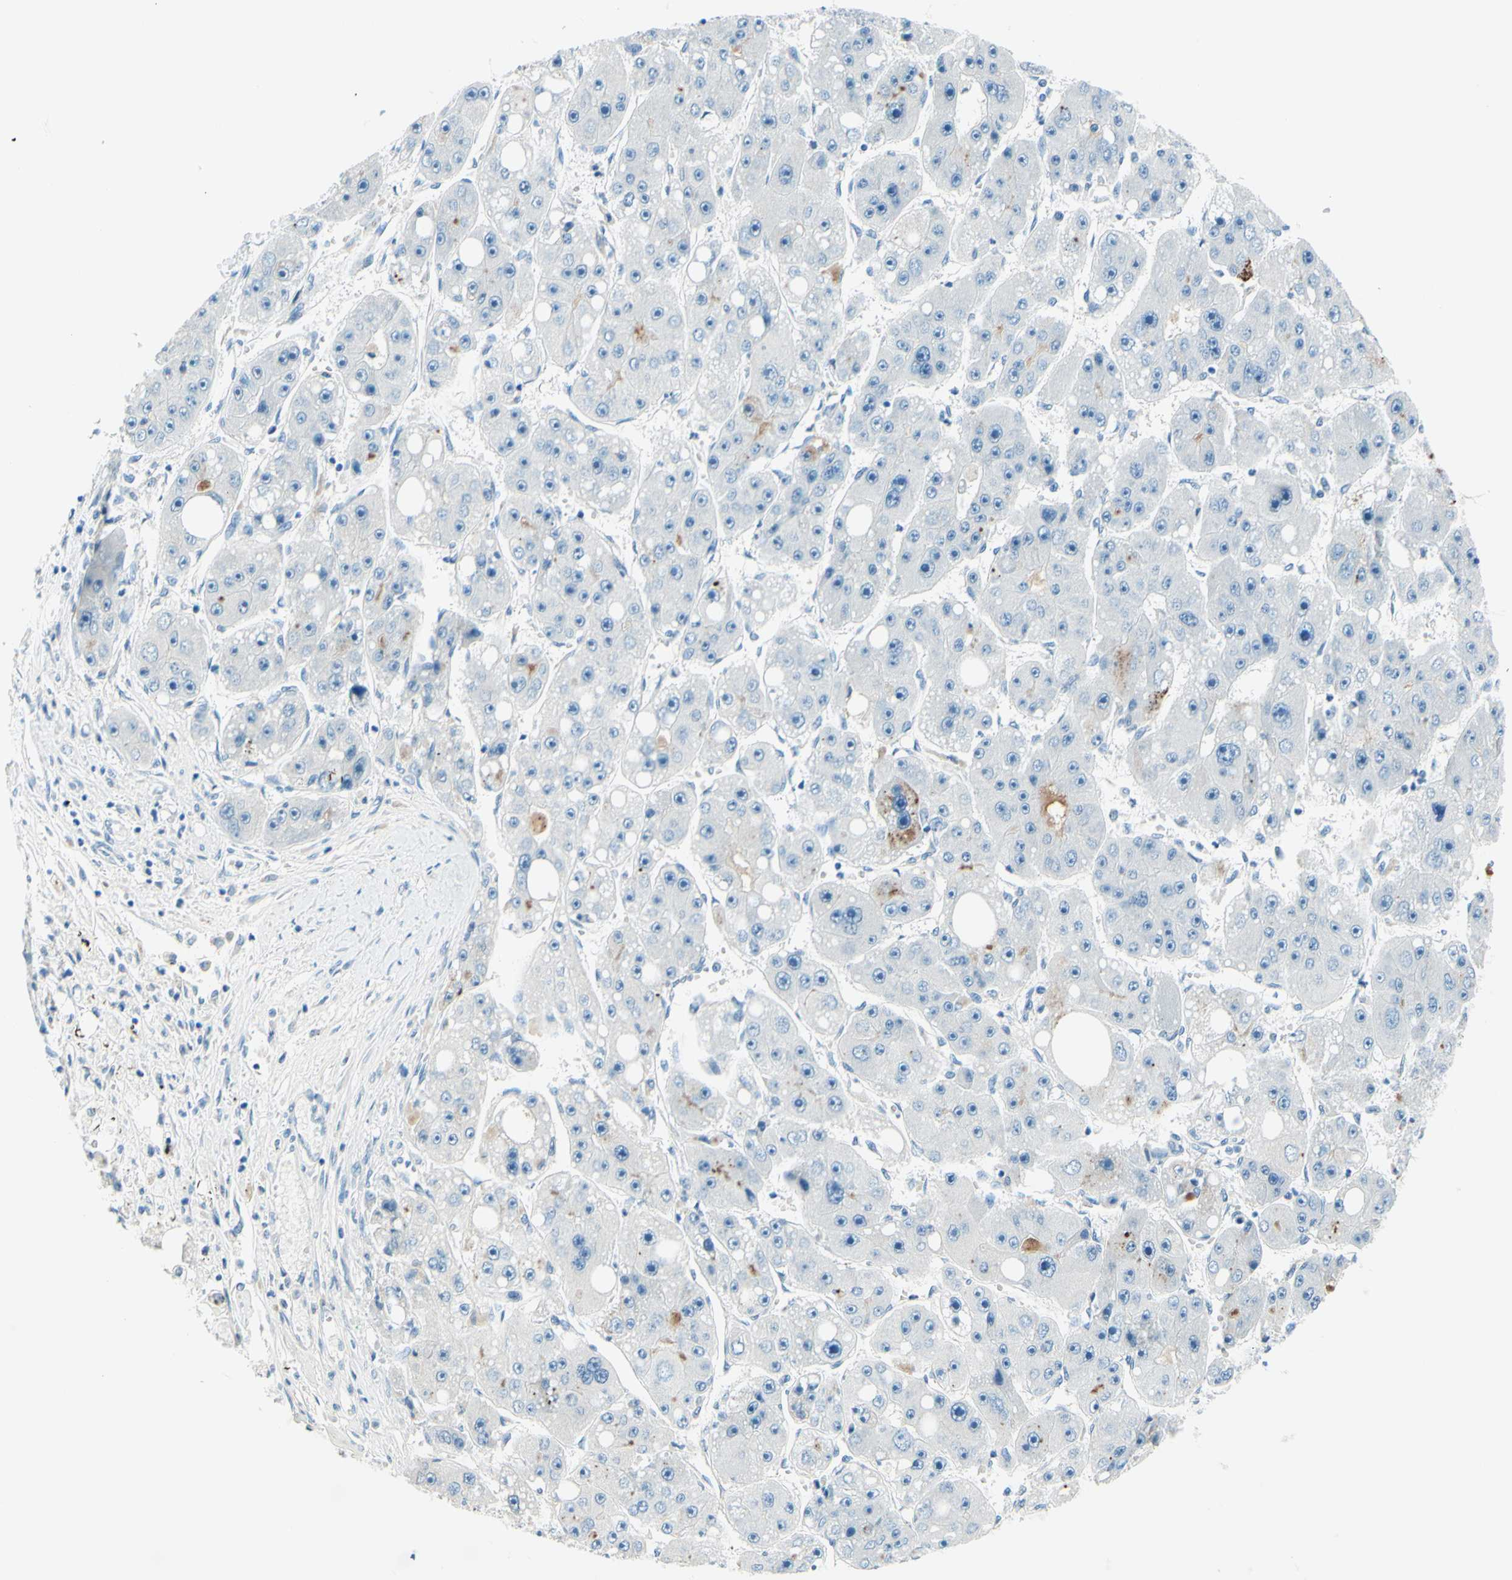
{"staining": {"intensity": "negative", "quantity": "none", "location": "none"}, "tissue": "liver cancer", "cell_type": "Tumor cells", "image_type": "cancer", "snomed": [{"axis": "morphology", "description": "Carcinoma, Hepatocellular, NOS"}, {"axis": "topography", "description": "Liver"}], "caption": "IHC image of liver hepatocellular carcinoma stained for a protein (brown), which demonstrates no staining in tumor cells. (DAB IHC visualized using brightfield microscopy, high magnification).", "gene": "PASD1", "patient": {"sex": "female", "age": 61}}